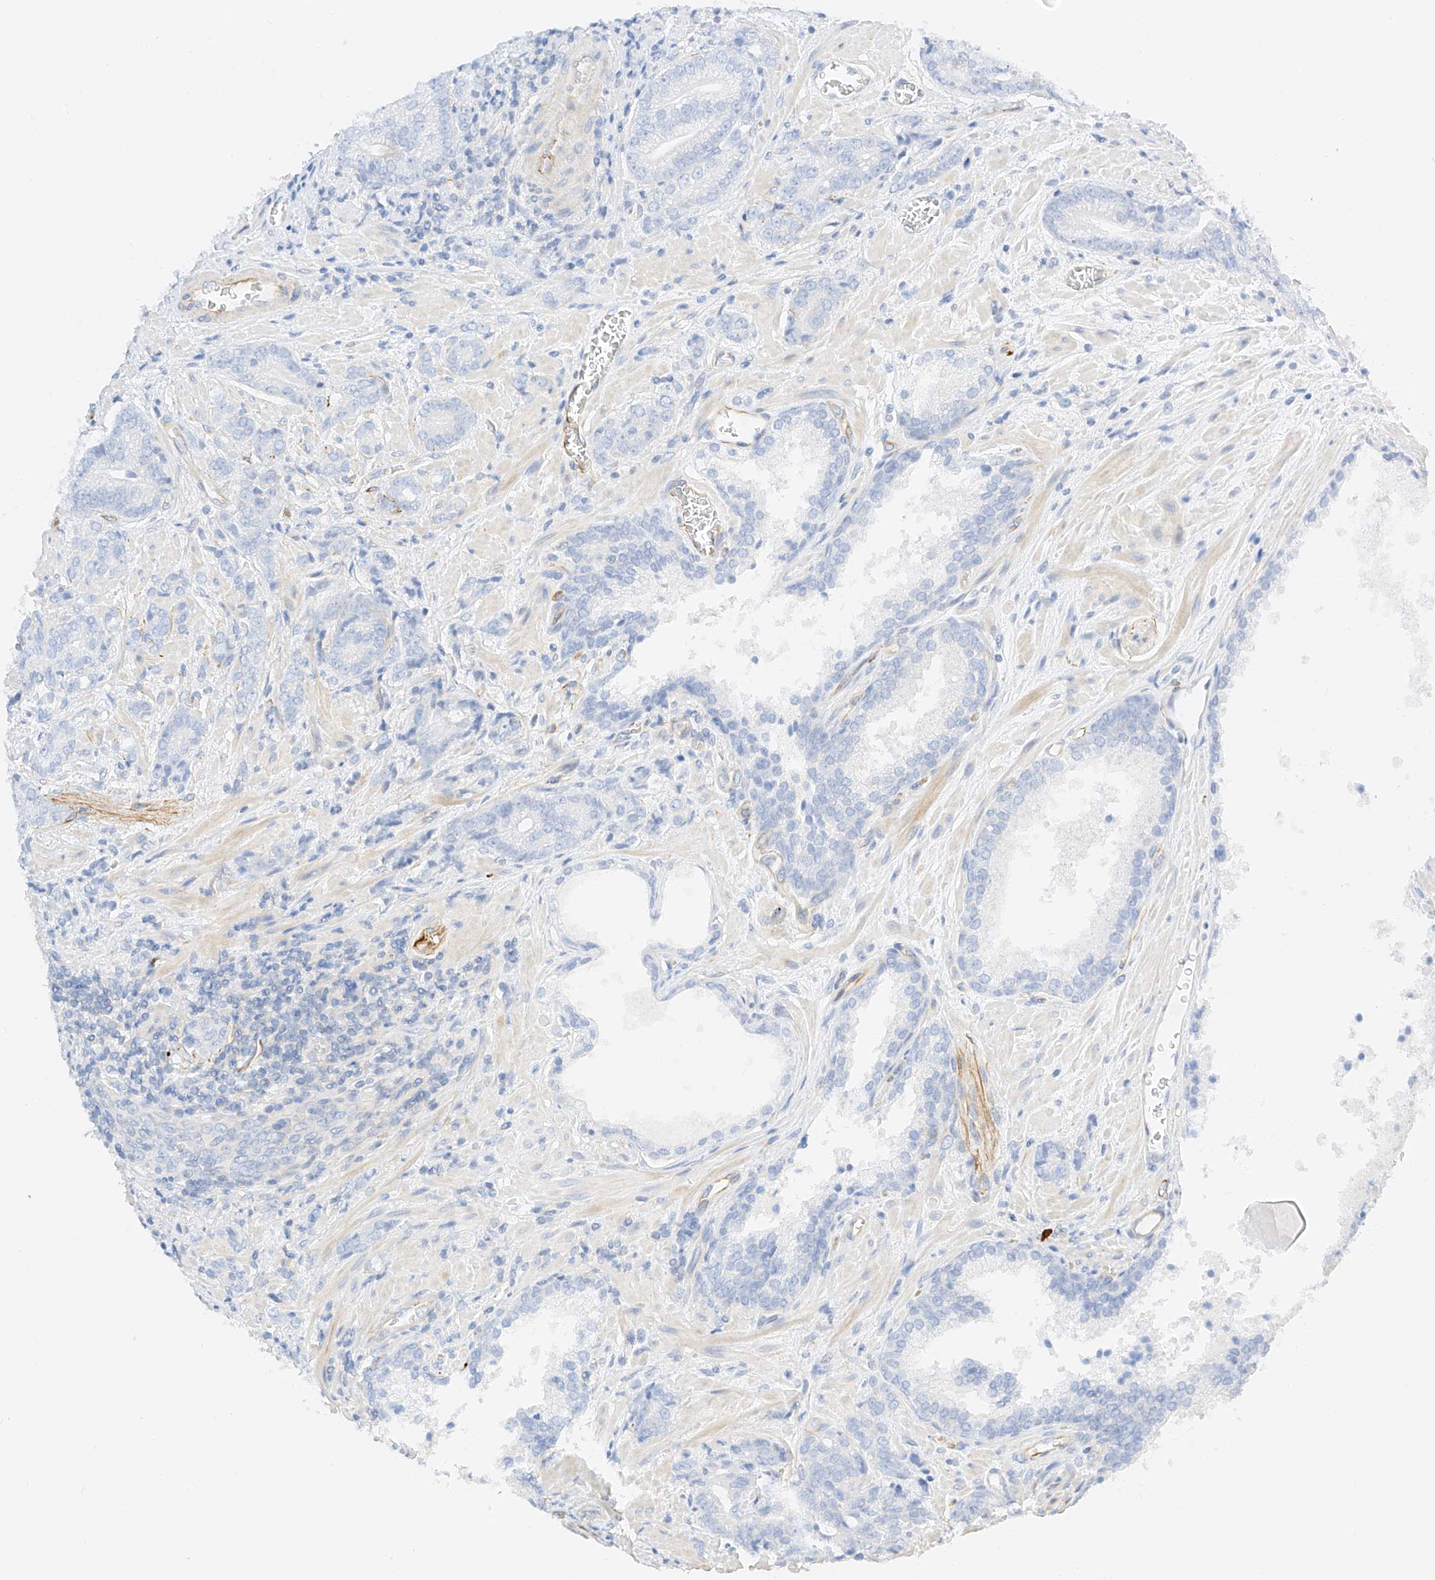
{"staining": {"intensity": "negative", "quantity": "none", "location": "none"}, "tissue": "prostate cancer", "cell_type": "Tumor cells", "image_type": "cancer", "snomed": [{"axis": "morphology", "description": "Adenocarcinoma, High grade"}, {"axis": "topography", "description": "Prostate"}], "caption": "This is an IHC image of human prostate cancer. There is no positivity in tumor cells.", "gene": "CDCP2", "patient": {"sex": "male", "age": 57}}